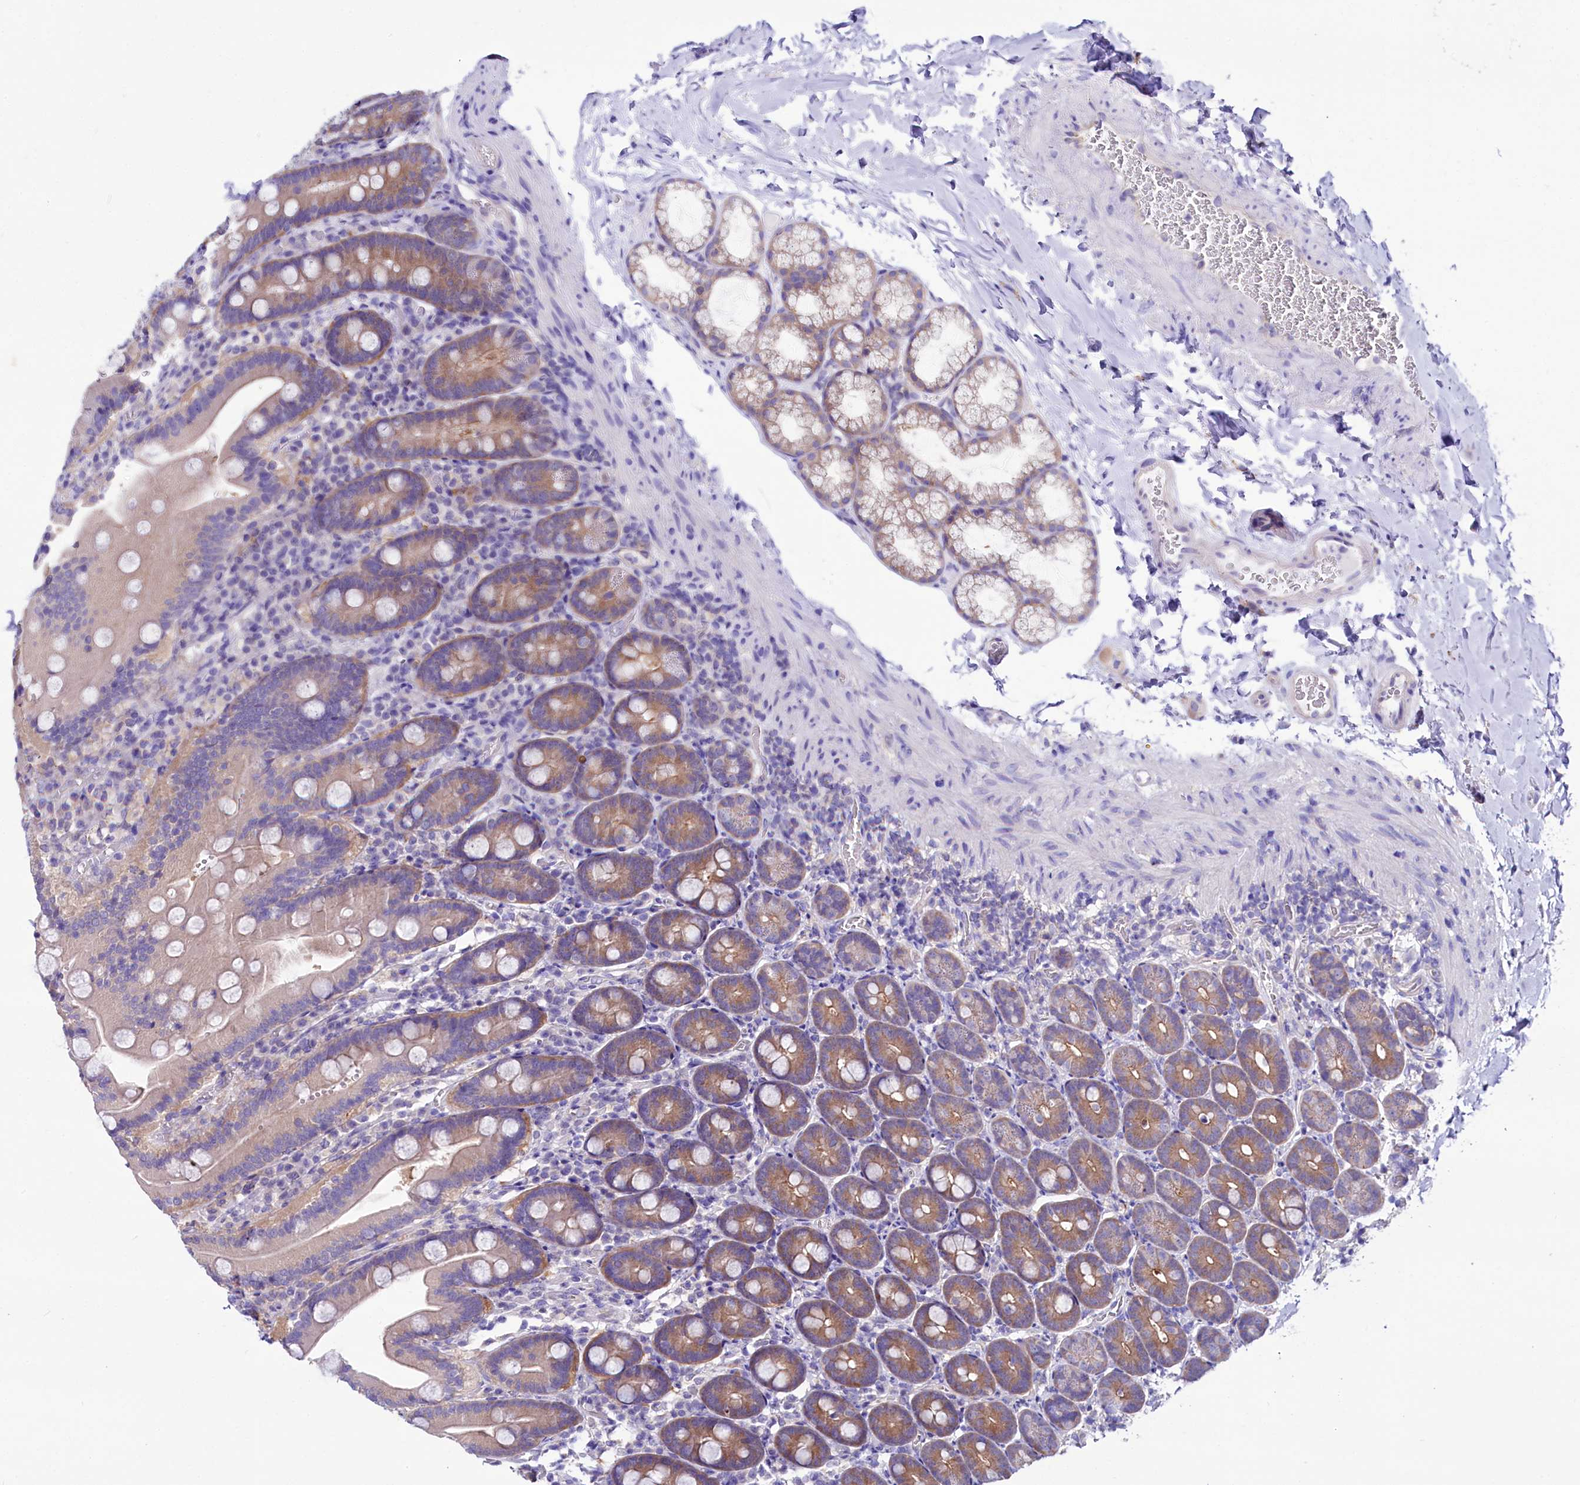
{"staining": {"intensity": "moderate", "quantity": "25%-75%", "location": "cytoplasmic/membranous"}, "tissue": "duodenum", "cell_type": "Glandular cells", "image_type": "normal", "snomed": [{"axis": "morphology", "description": "Normal tissue, NOS"}, {"axis": "topography", "description": "Duodenum"}], "caption": "Duodenum stained for a protein displays moderate cytoplasmic/membranous positivity in glandular cells. The staining was performed using DAB to visualize the protein expression in brown, while the nuclei were stained in blue with hematoxylin (Magnification: 20x).", "gene": "ABHD5", "patient": {"sex": "female", "age": 62}}